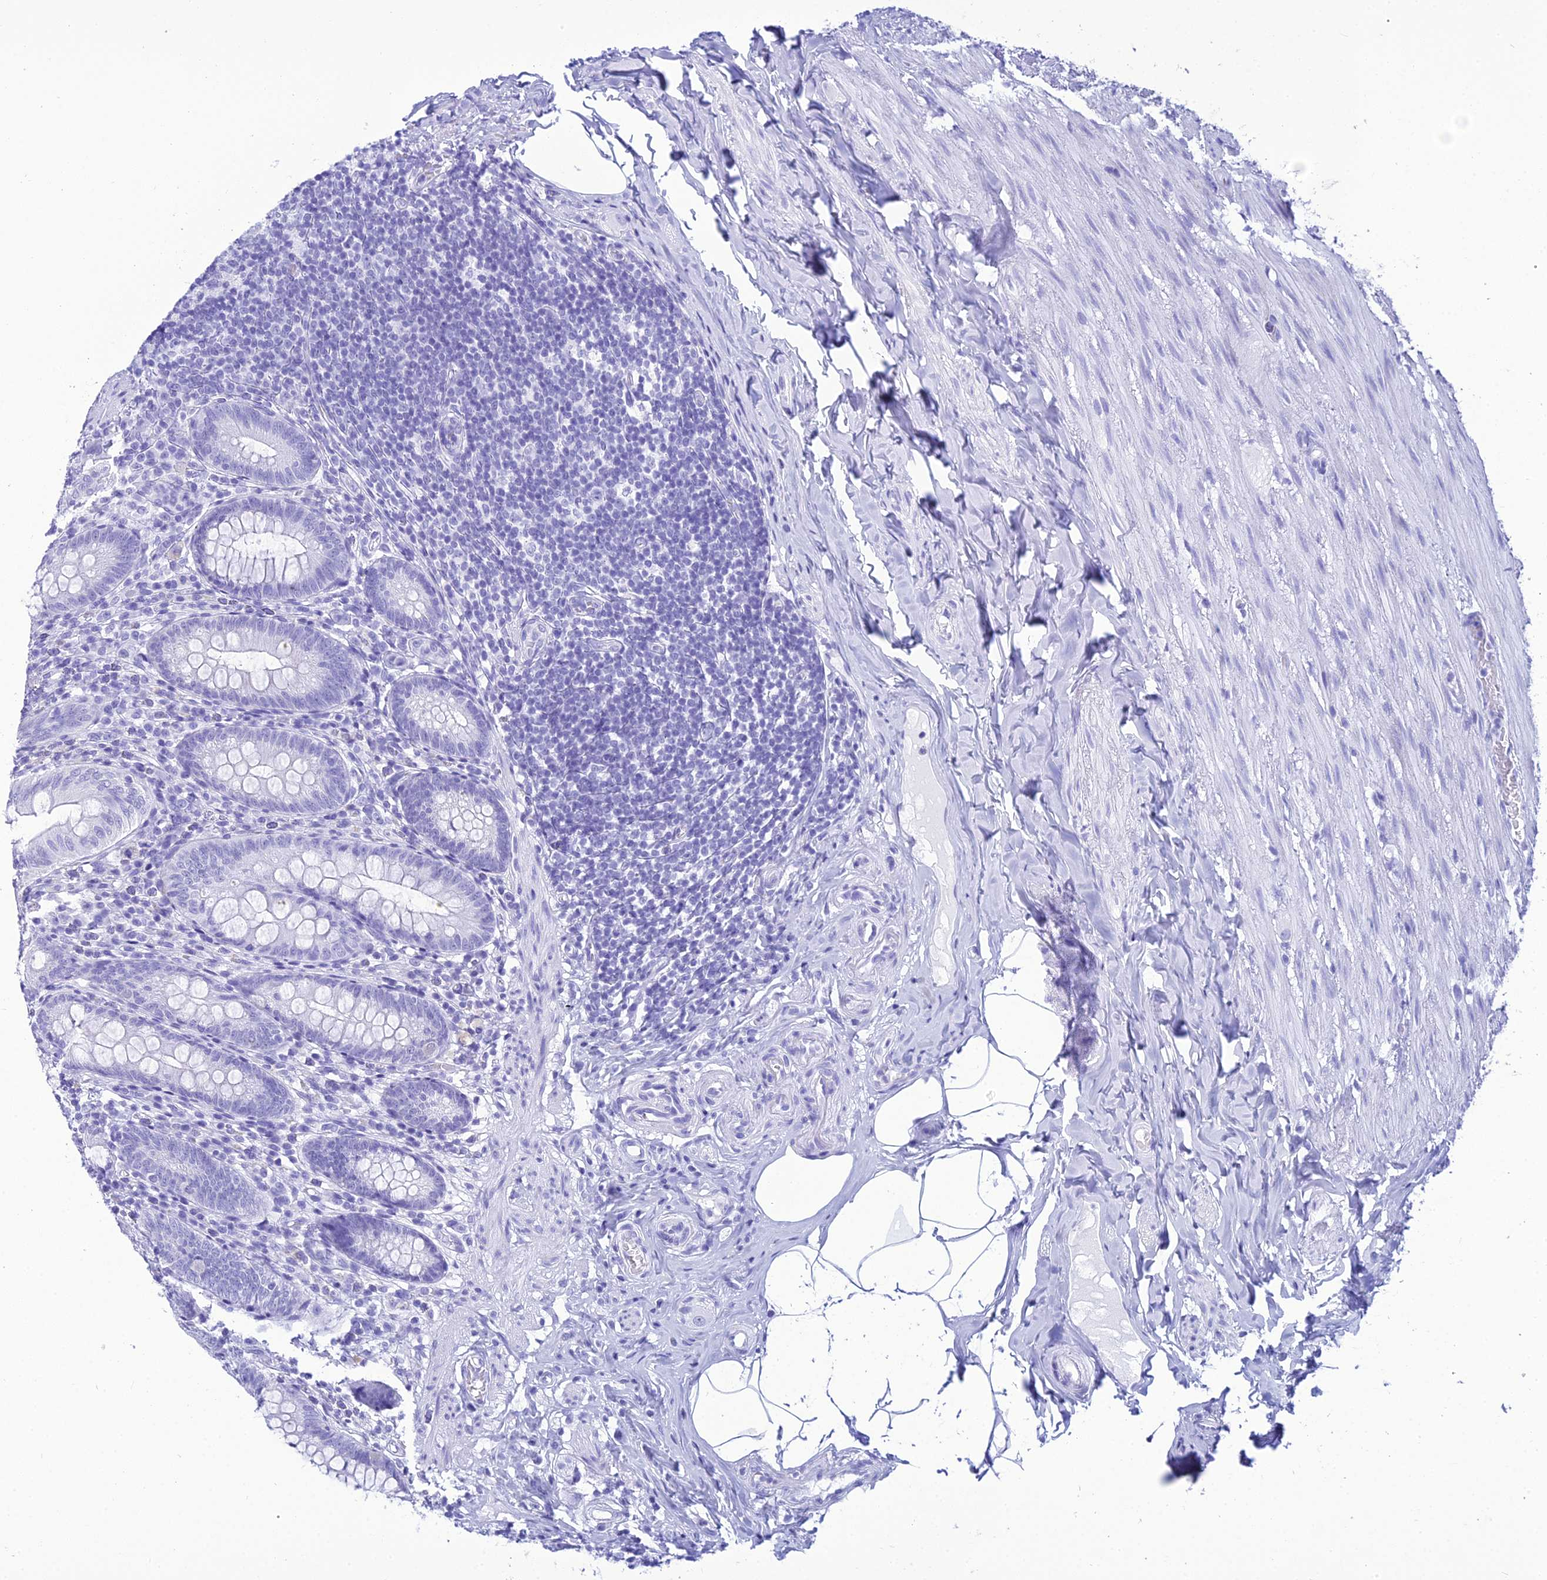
{"staining": {"intensity": "negative", "quantity": "none", "location": "none"}, "tissue": "appendix", "cell_type": "Glandular cells", "image_type": "normal", "snomed": [{"axis": "morphology", "description": "Normal tissue, NOS"}, {"axis": "topography", "description": "Appendix"}], "caption": "This is a histopathology image of IHC staining of unremarkable appendix, which shows no positivity in glandular cells. (Brightfield microscopy of DAB IHC at high magnification).", "gene": "ZNF442", "patient": {"sex": "male", "age": 55}}